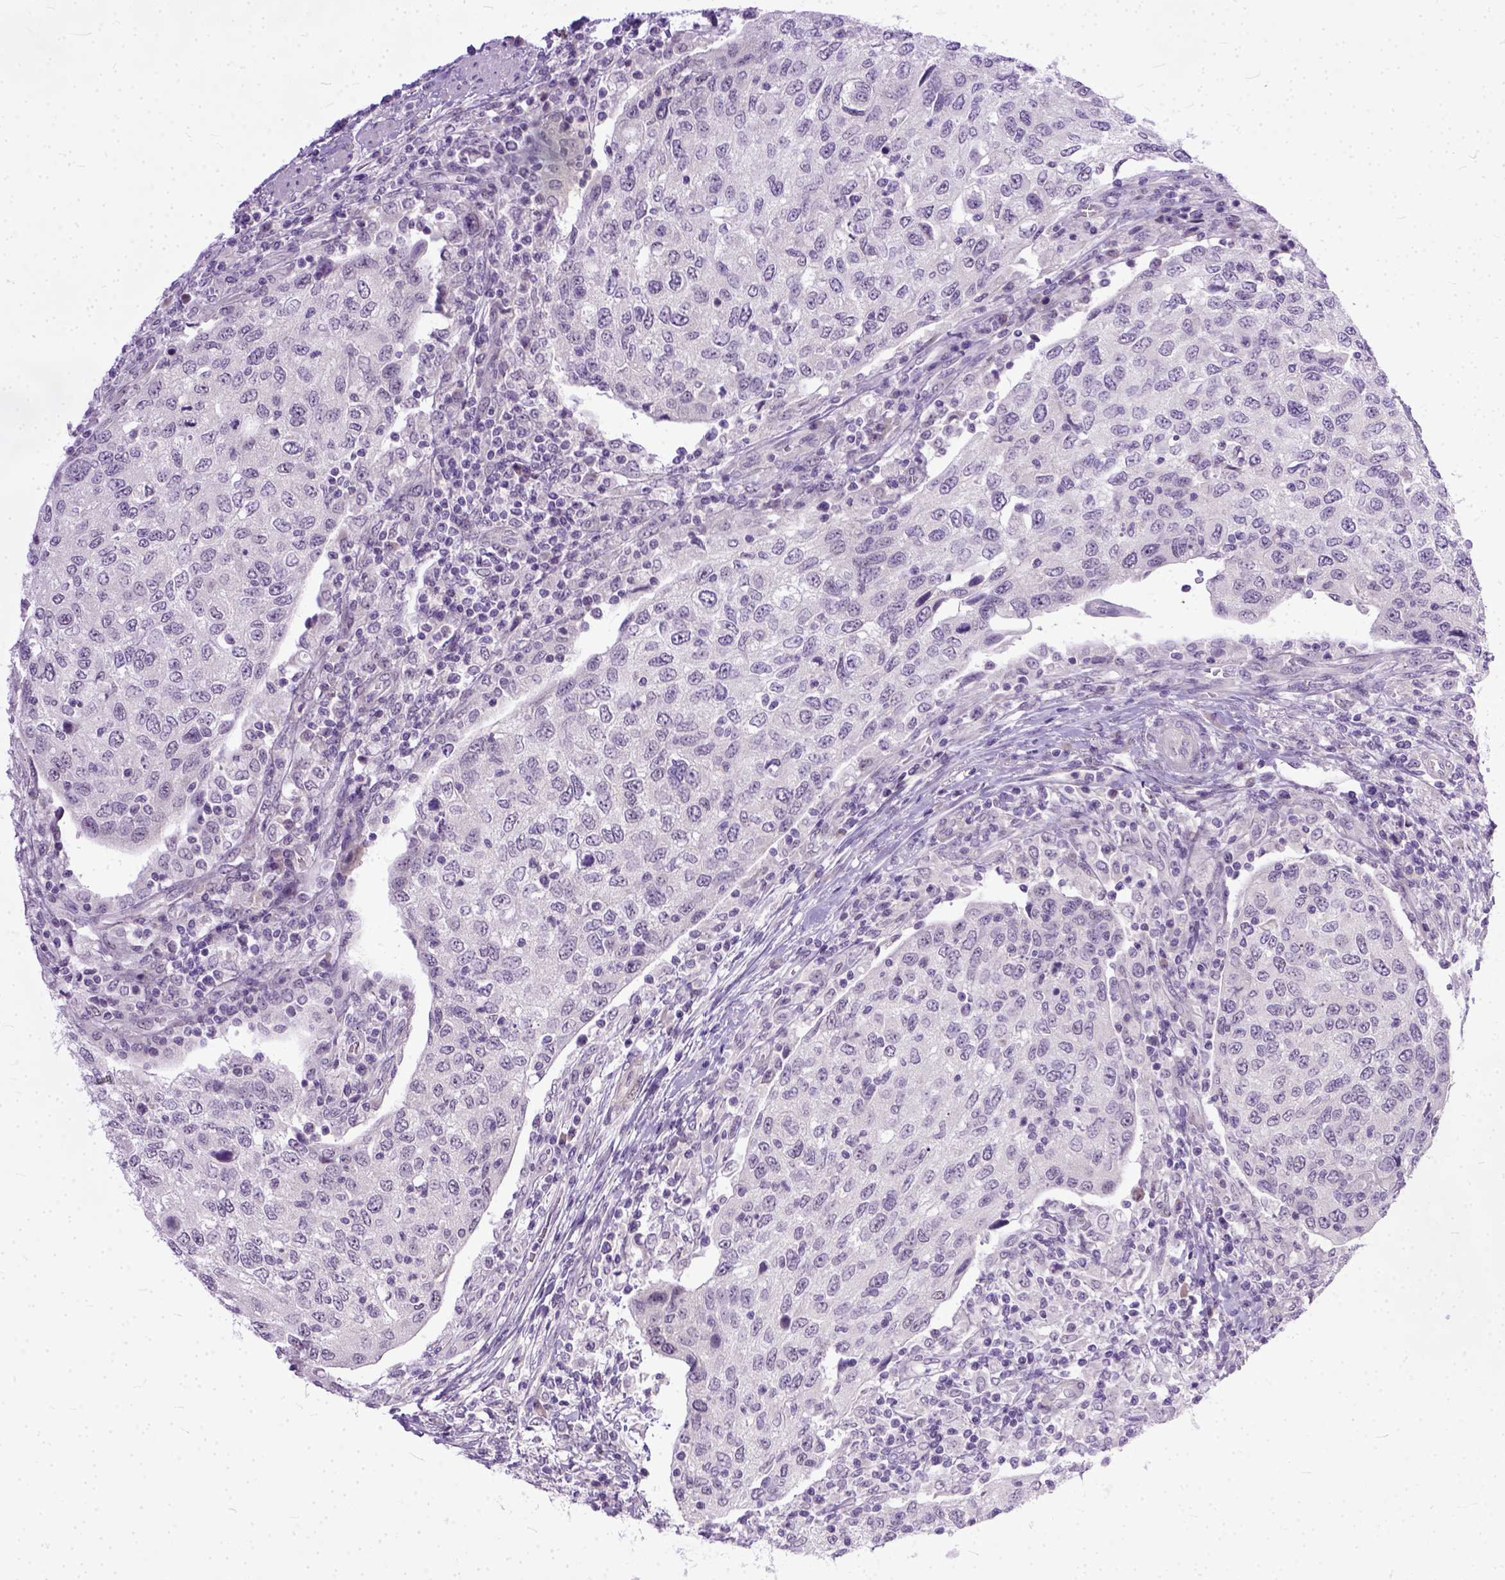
{"staining": {"intensity": "negative", "quantity": "none", "location": "none"}, "tissue": "urothelial cancer", "cell_type": "Tumor cells", "image_type": "cancer", "snomed": [{"axis": "morphology", "description": "Urothelial carcinoma, High grade"}, {"axis": "topography", "description": "Urinary bladder"}], "caption": "IHC micrograph of neoplastic tissue: human urothelial cancer stained with DAB demonstrates no significant protein positivity in tumor cells.", "gene": "TCEAL7", "patient": {"sex": "female", "age": 78}}